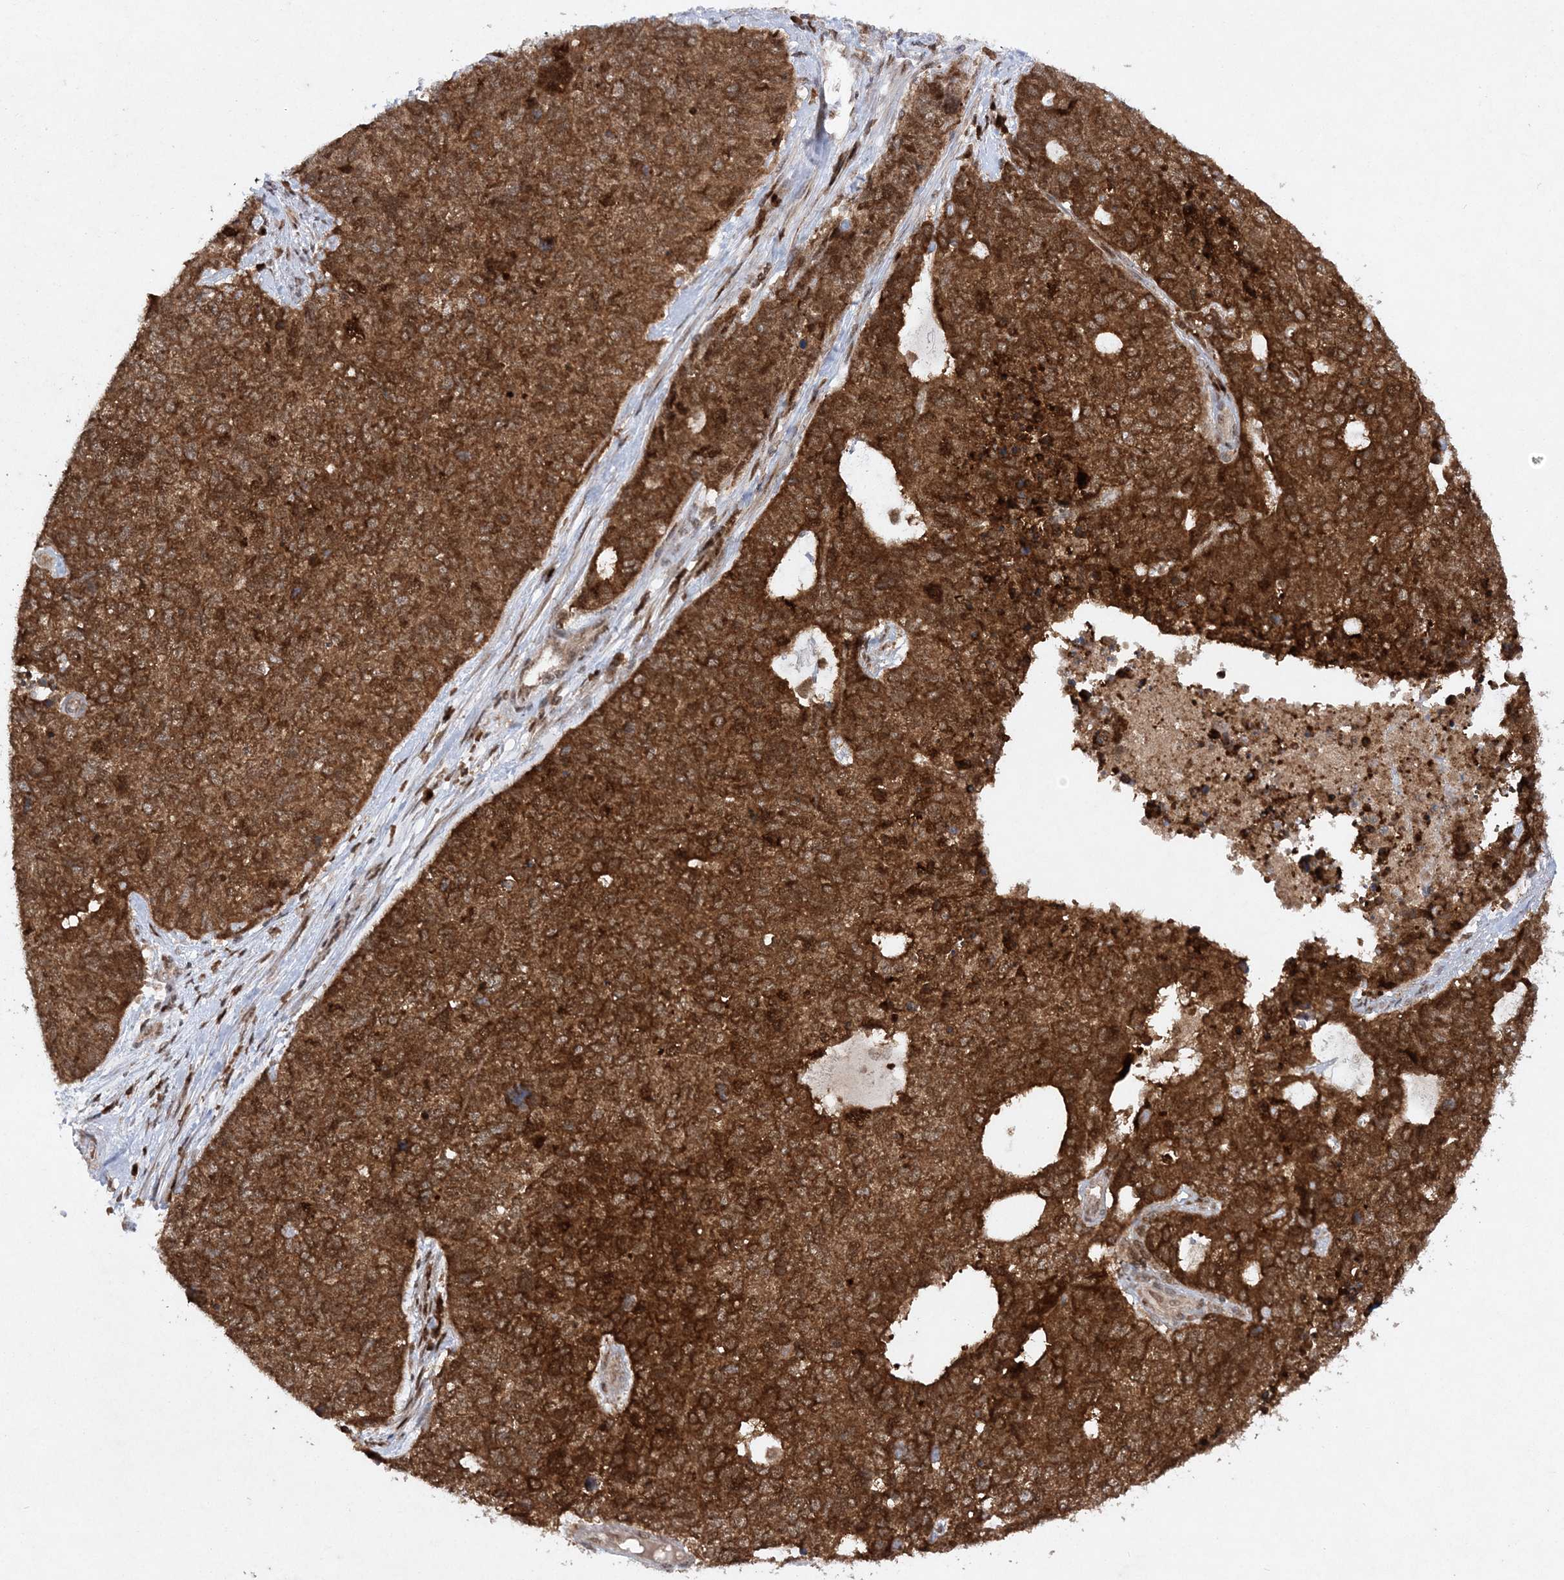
{"staining": {"intensity": "strong", "quantity": ">75%", "location": "cytoplasmic/membranous"}, "tissue": "cervical cancer", "cell_type": "Tumor cells", "image_type": "cancer", "snomed": [{"axis": "morphology", "description": "Squamous cell carcinoma, NOS"}, {"axis": "topography", "description": "Cervix"}], "caption": "Immunohistochemistry (IHC) (DAB (3,3'-diaminobenzidine)) staining of human cervical cancer (squamous cell carcinoma) shows strong cytoplasmic/membranous protein expression in approximately >75% of tumor cells. (DAB (3,3'-diaminobenzidine) = brown stain, brightfield microscopy at high magnification).", "gene": "NIF3L1", "patient": {"sex": "female", "age": 63}}